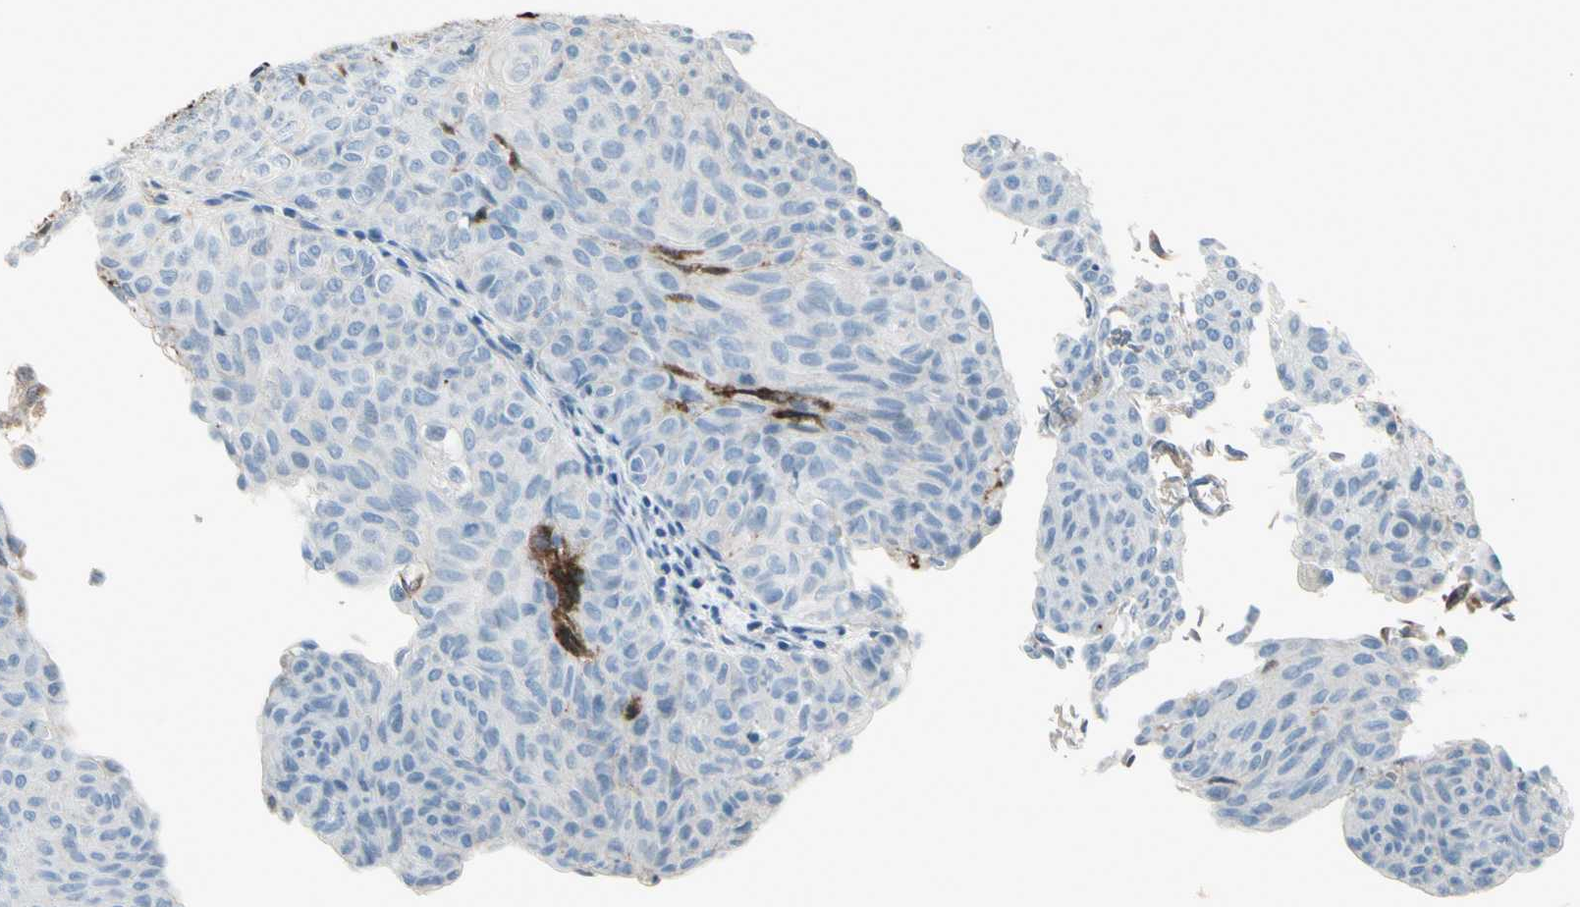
{"staining": {"intensity": "moderate", "quantity": "<25%", "location": "cytoplasmic/membranous"}, "tissue": "urothelial cancer", "cell_type": "Tumor cells", "image_type": "cancer", "snomed": [{"axis": "morphology", "description": "Urothelial carcinoma, Low grade"}, {"axis": "topography", "description": "Urinary bladder"}], "caption": "Immunohistochemical staining of human low-grade urothelial carcinoma shows moderate cytoplasmic/membranous protein expression in about <25% of tumor cells.", "gene": "IGHG1", "patient": {"sex": "male", "age": 78}}